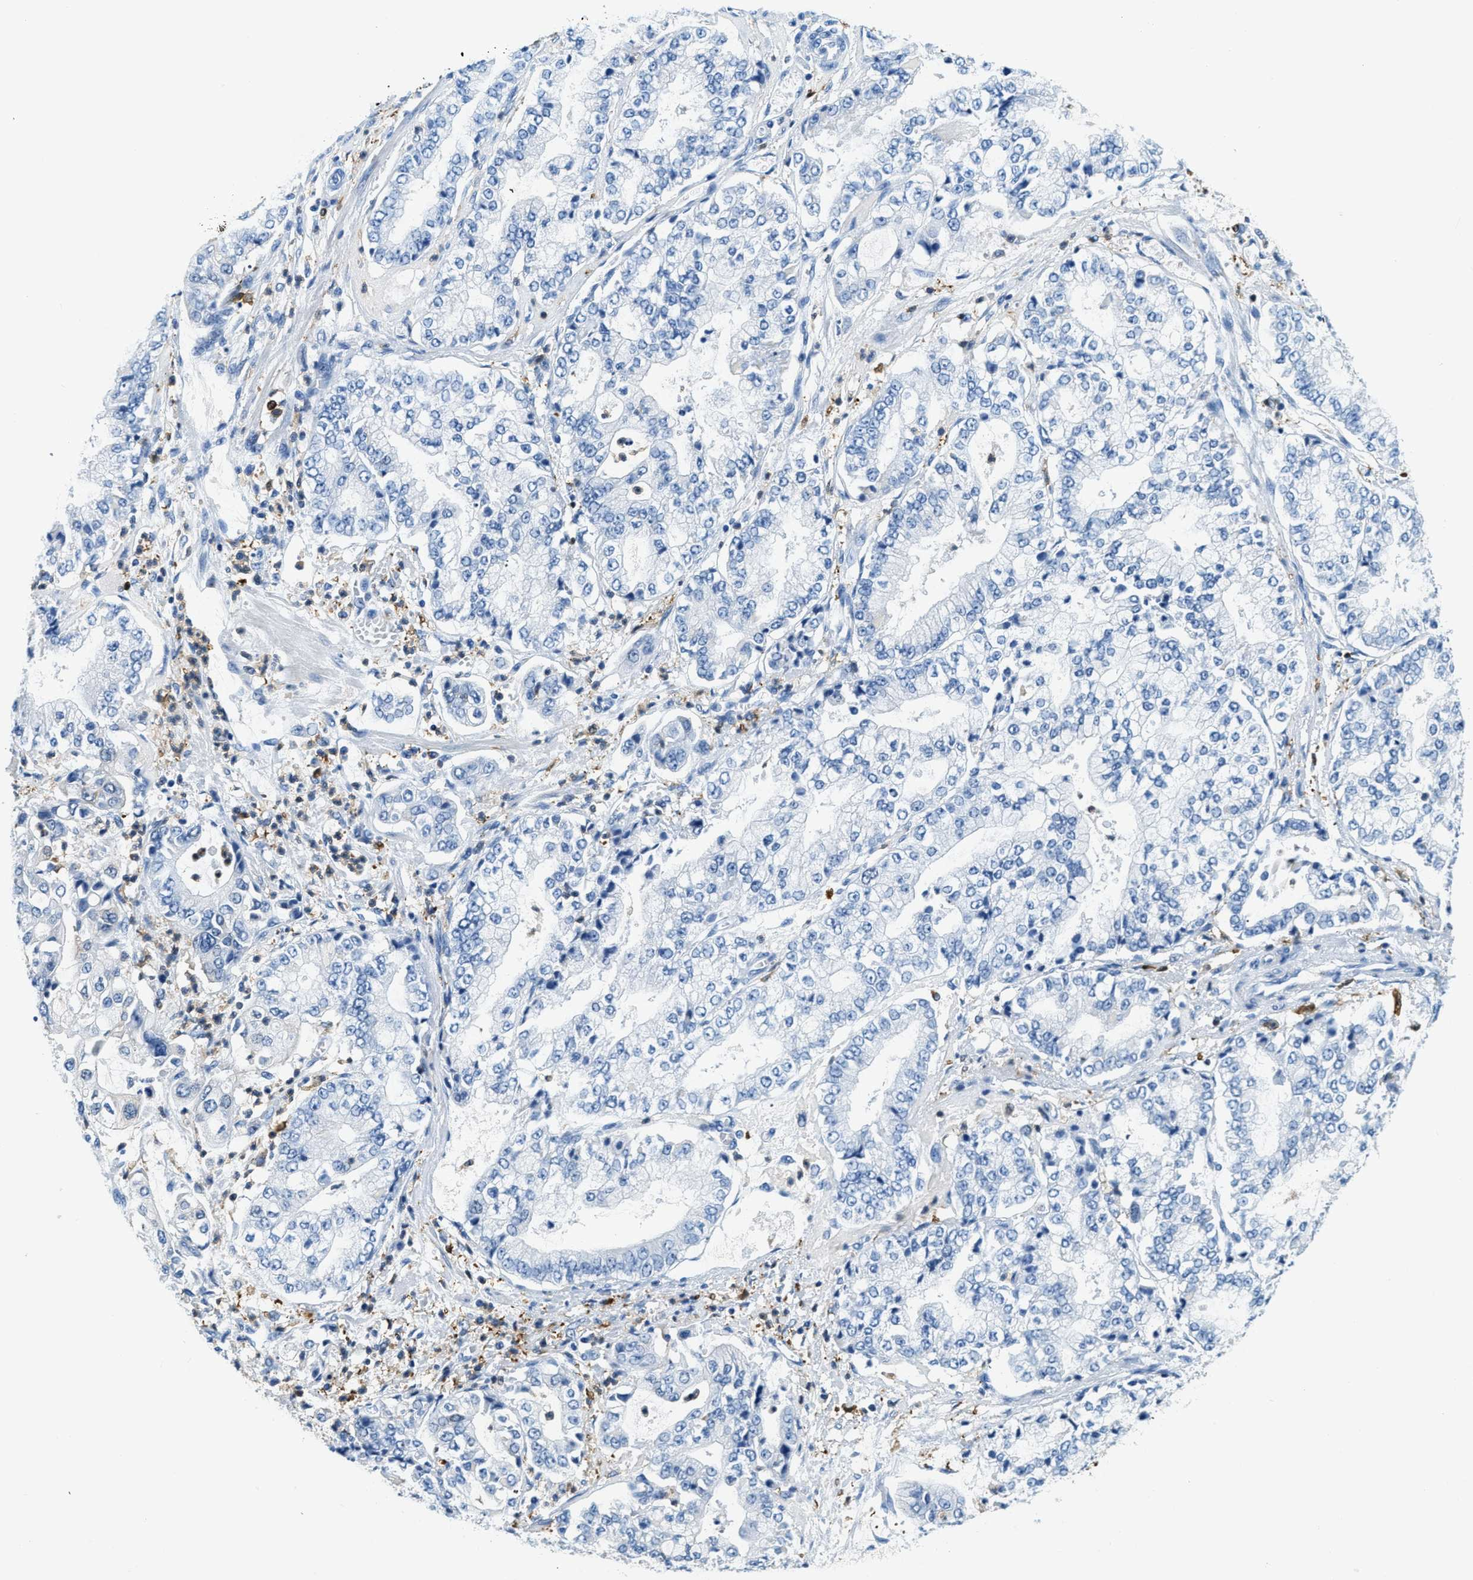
{"staining": {"intensity": "negative", "quantity": "none", "location": "none"}, "tissue": "stomach cancer", "cell_type": "Tumor cells", "image_type": "cancer", "snomed": [{"axis": "morphology", "description": "Adenocarcinoma, NOS"}, {"axis": "topography", "description": "Stomach"}], "caption": "The micrograph demonstrates no significant expression in tumor cells of stomach cancer (adenocarcinoma). (DAB (3,3'-diaminobenzidine) IHC visualized using brightfield microscopy, high magnification).", "gene": "CAPG", "patient": {"sex": "male", "age": 76}}